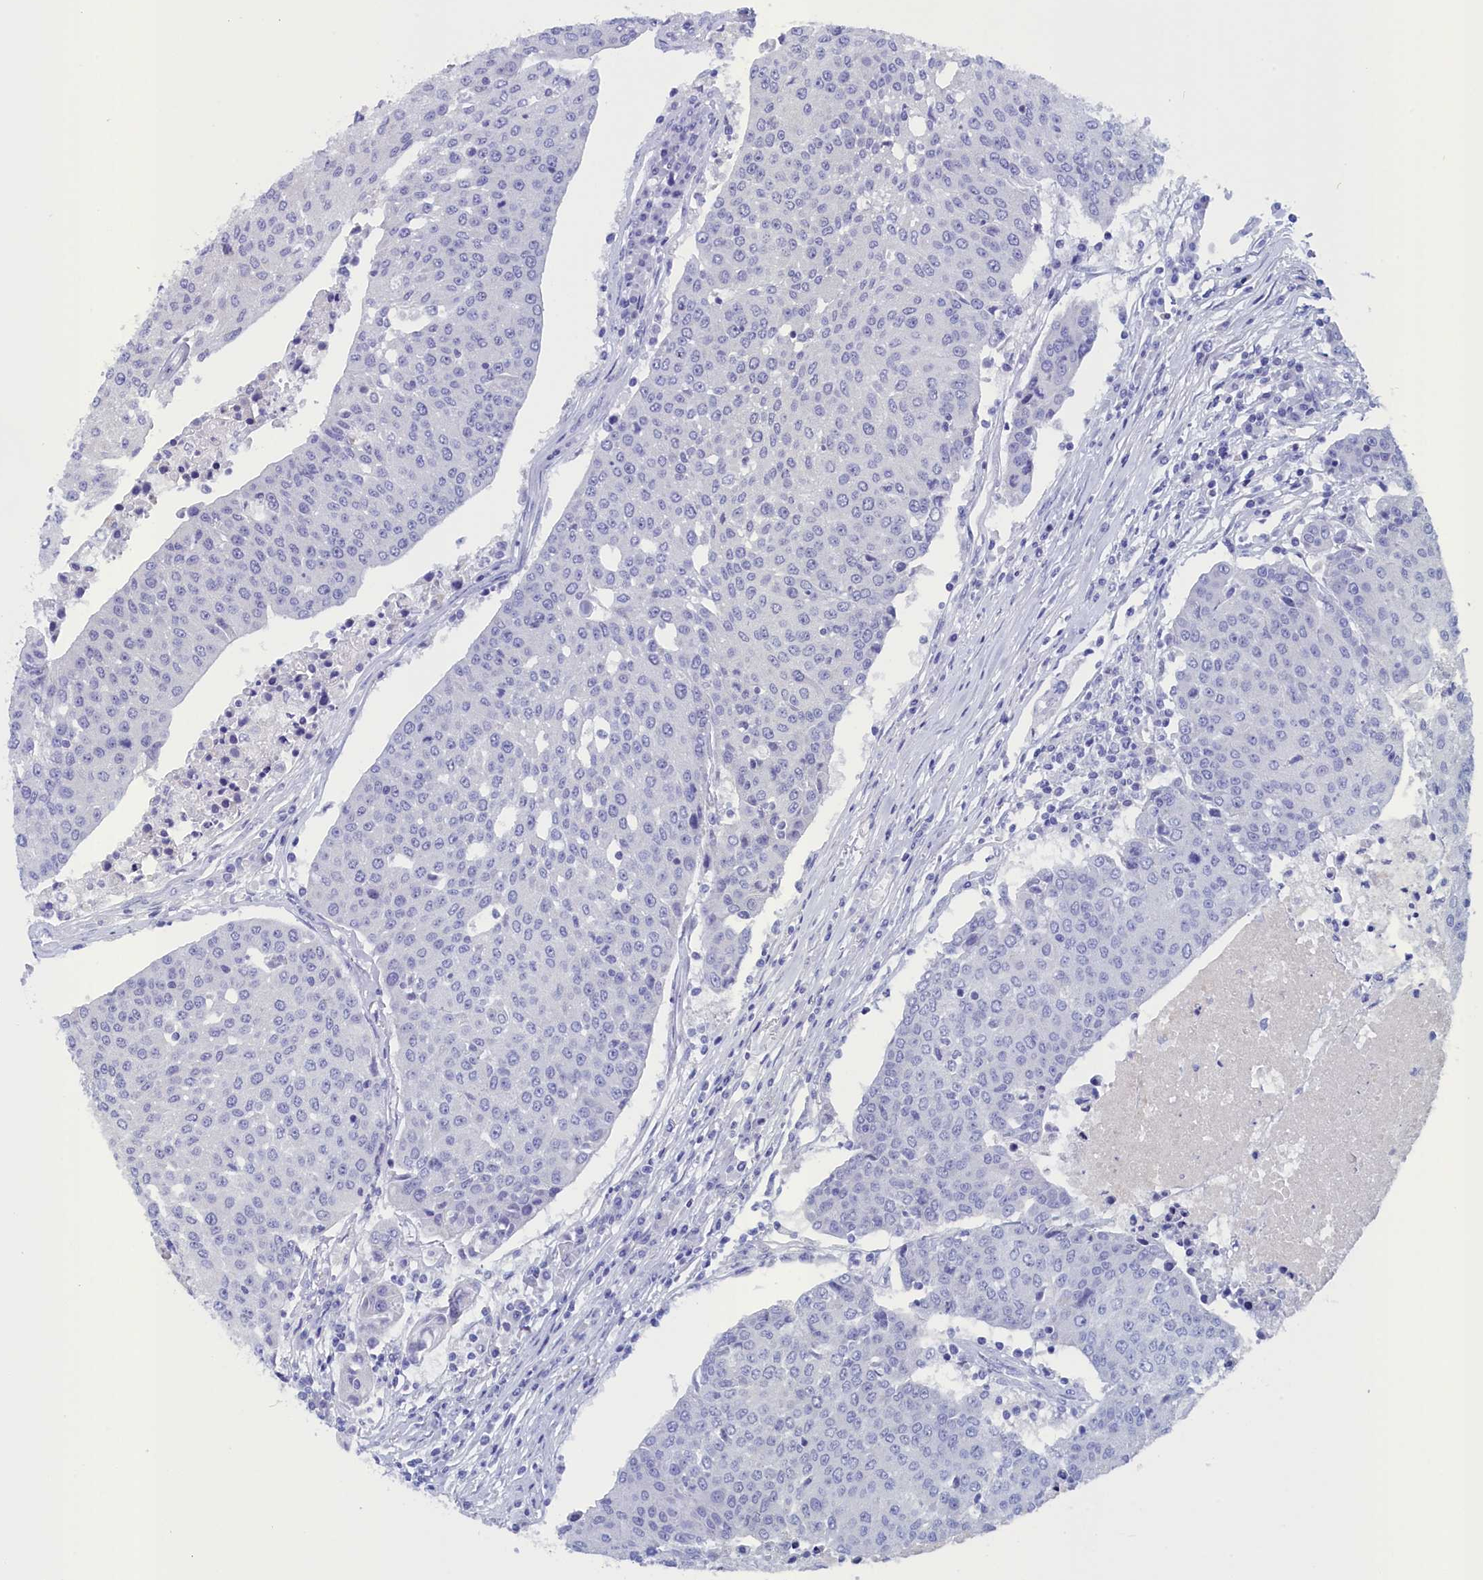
{"staining": {"intensity": "negative", "quantity": "none", "location": "none"}, "tissue": "urothelial cancer", "cell_type": "Tumor cells", "image_type": "cancer", "snomed": [{"axis": "morphology", "description": "Urothelial carcinoma, High grade"}, {"axis": "topography", "description": "Urinary bladder"}], "caption": "Image shows no significant protein staining in tumor cells of urothelial cancer.", "gene": "ANKRD2", "patient": {"sex": "female", "age": 85}}